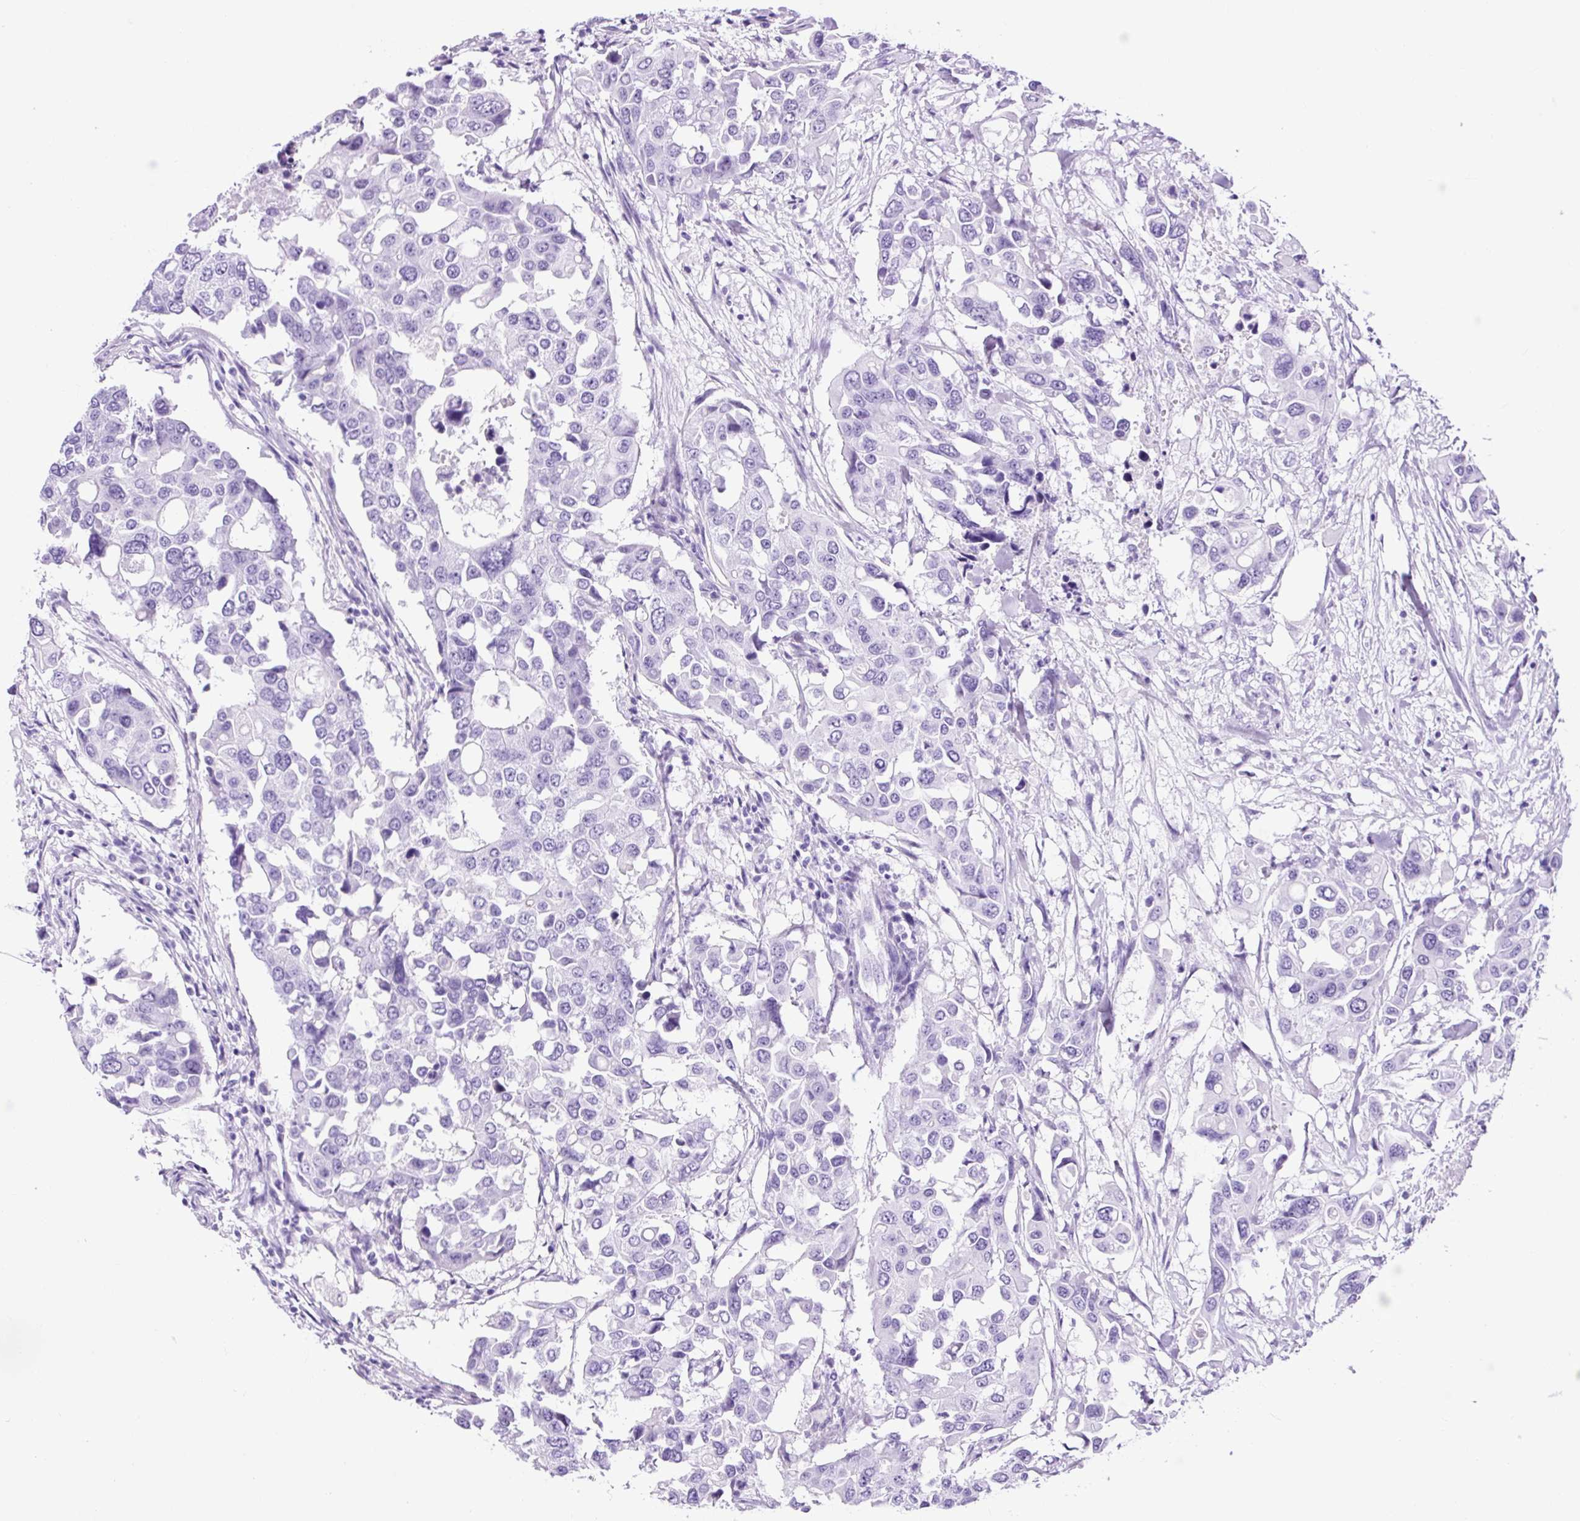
{"staining": {"intensity": "negative", "quantity": "none", "location": "none"}, "tissue": "colorectal cancer", "cell_type": "Tumor cells", "image_type": "cancer", "snomed": [{"axis": "morphology", "description": "Adenocarcinoma, NOS"}, {"axis": "topography", "description": "Colon"}], "caption": "Tumor cells show no significant protein expression in colorectal cancer.", "gene": "PDIA2", "patient": {"sex": "male", "age": 77}}